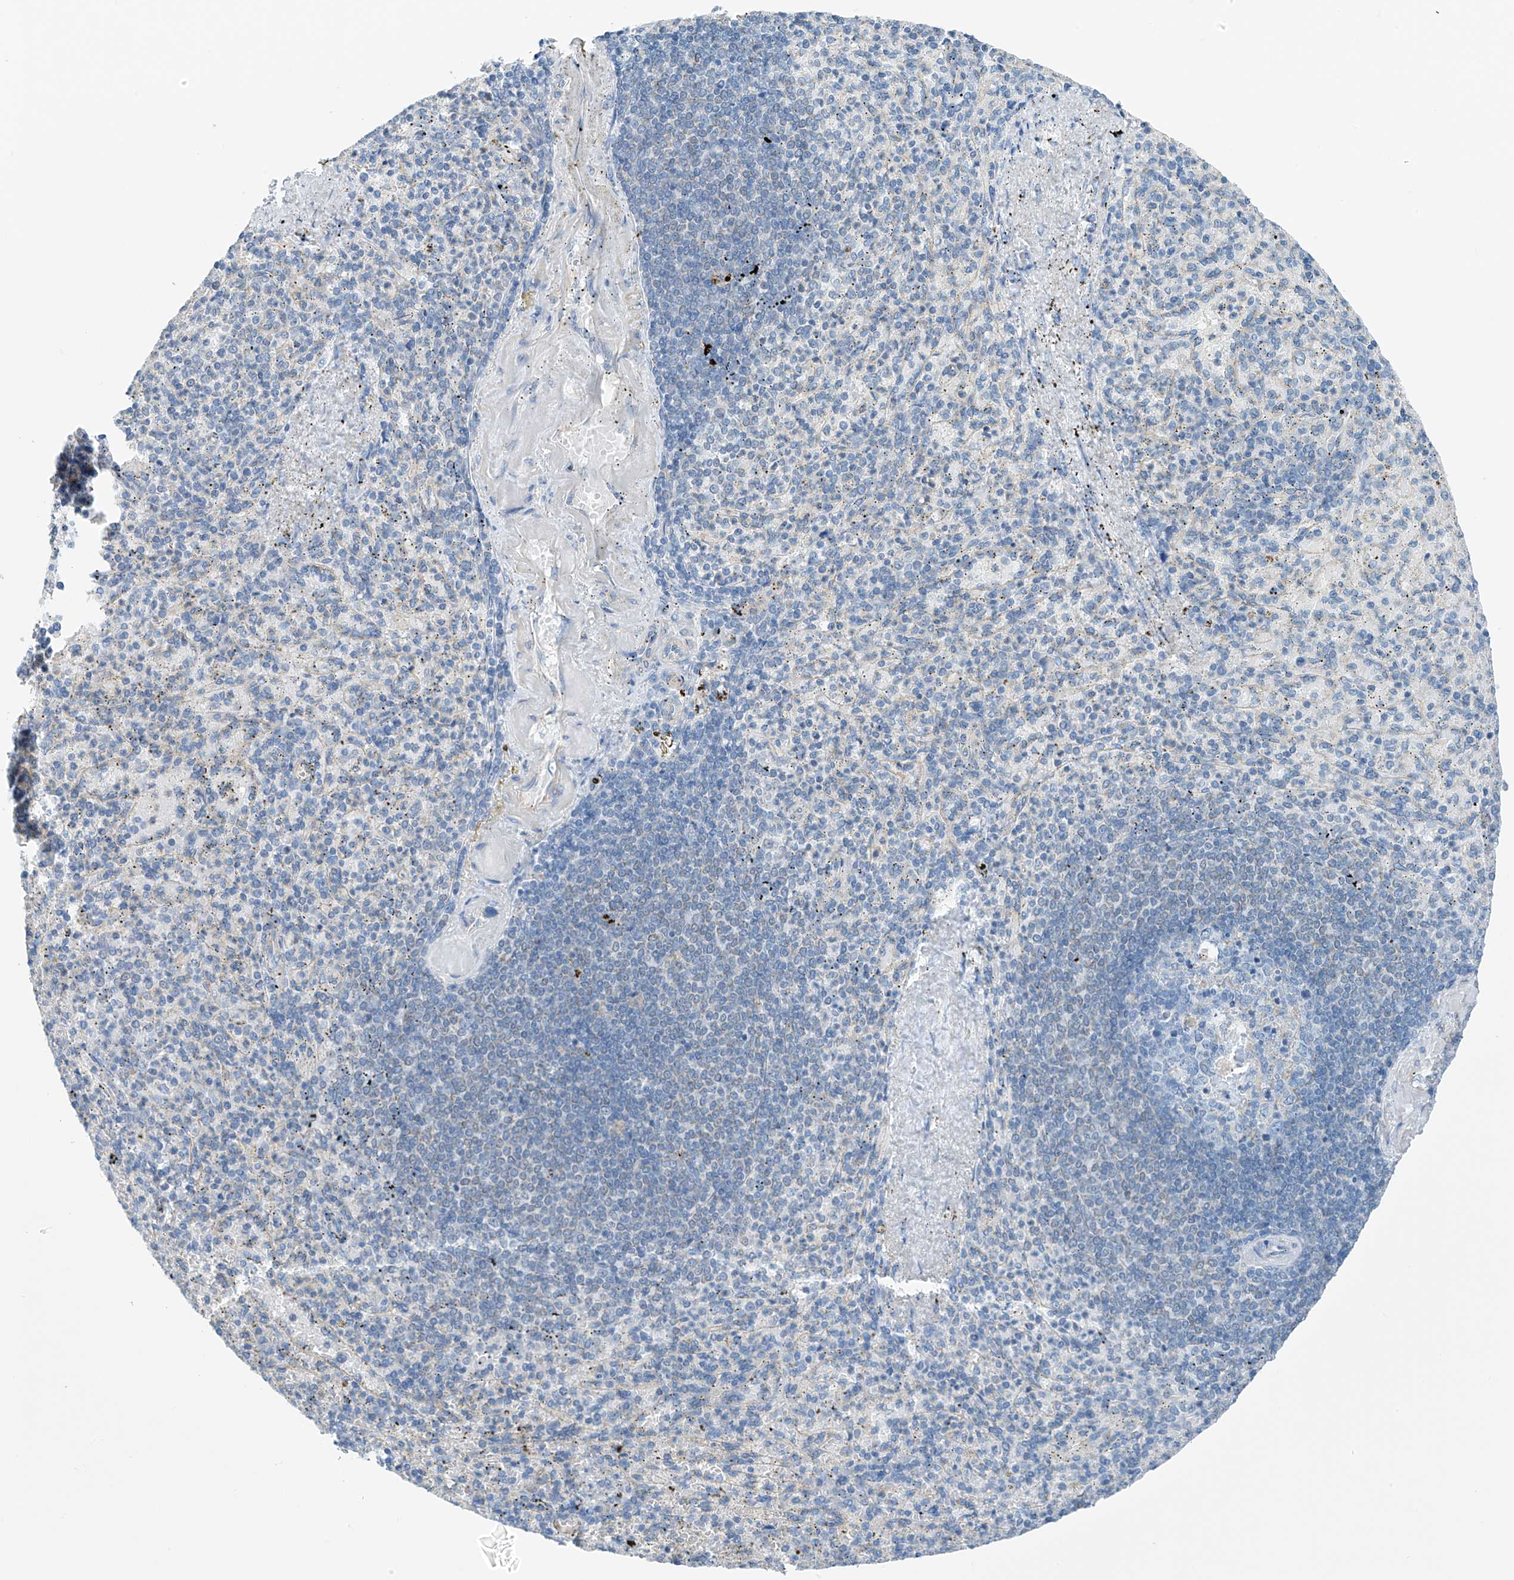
{"staining": {"intensity": "negative", "quantity": "none", "location": "none"}, "tissue": "spleen", "cell_type": "Cells in red pulp", "image_type": "normal", "snomed": [{"axis": "morphology", "description": "Normal tissue, NOS"}, {"axis": "topography", "description": "Spleen"}], "caption": "Immunohistochemistry (IHC) of benign human spleen reveals no staining in cells in red pulp.", "gene": "RCN2", "patient": {"sex": "female", "age": 74}}